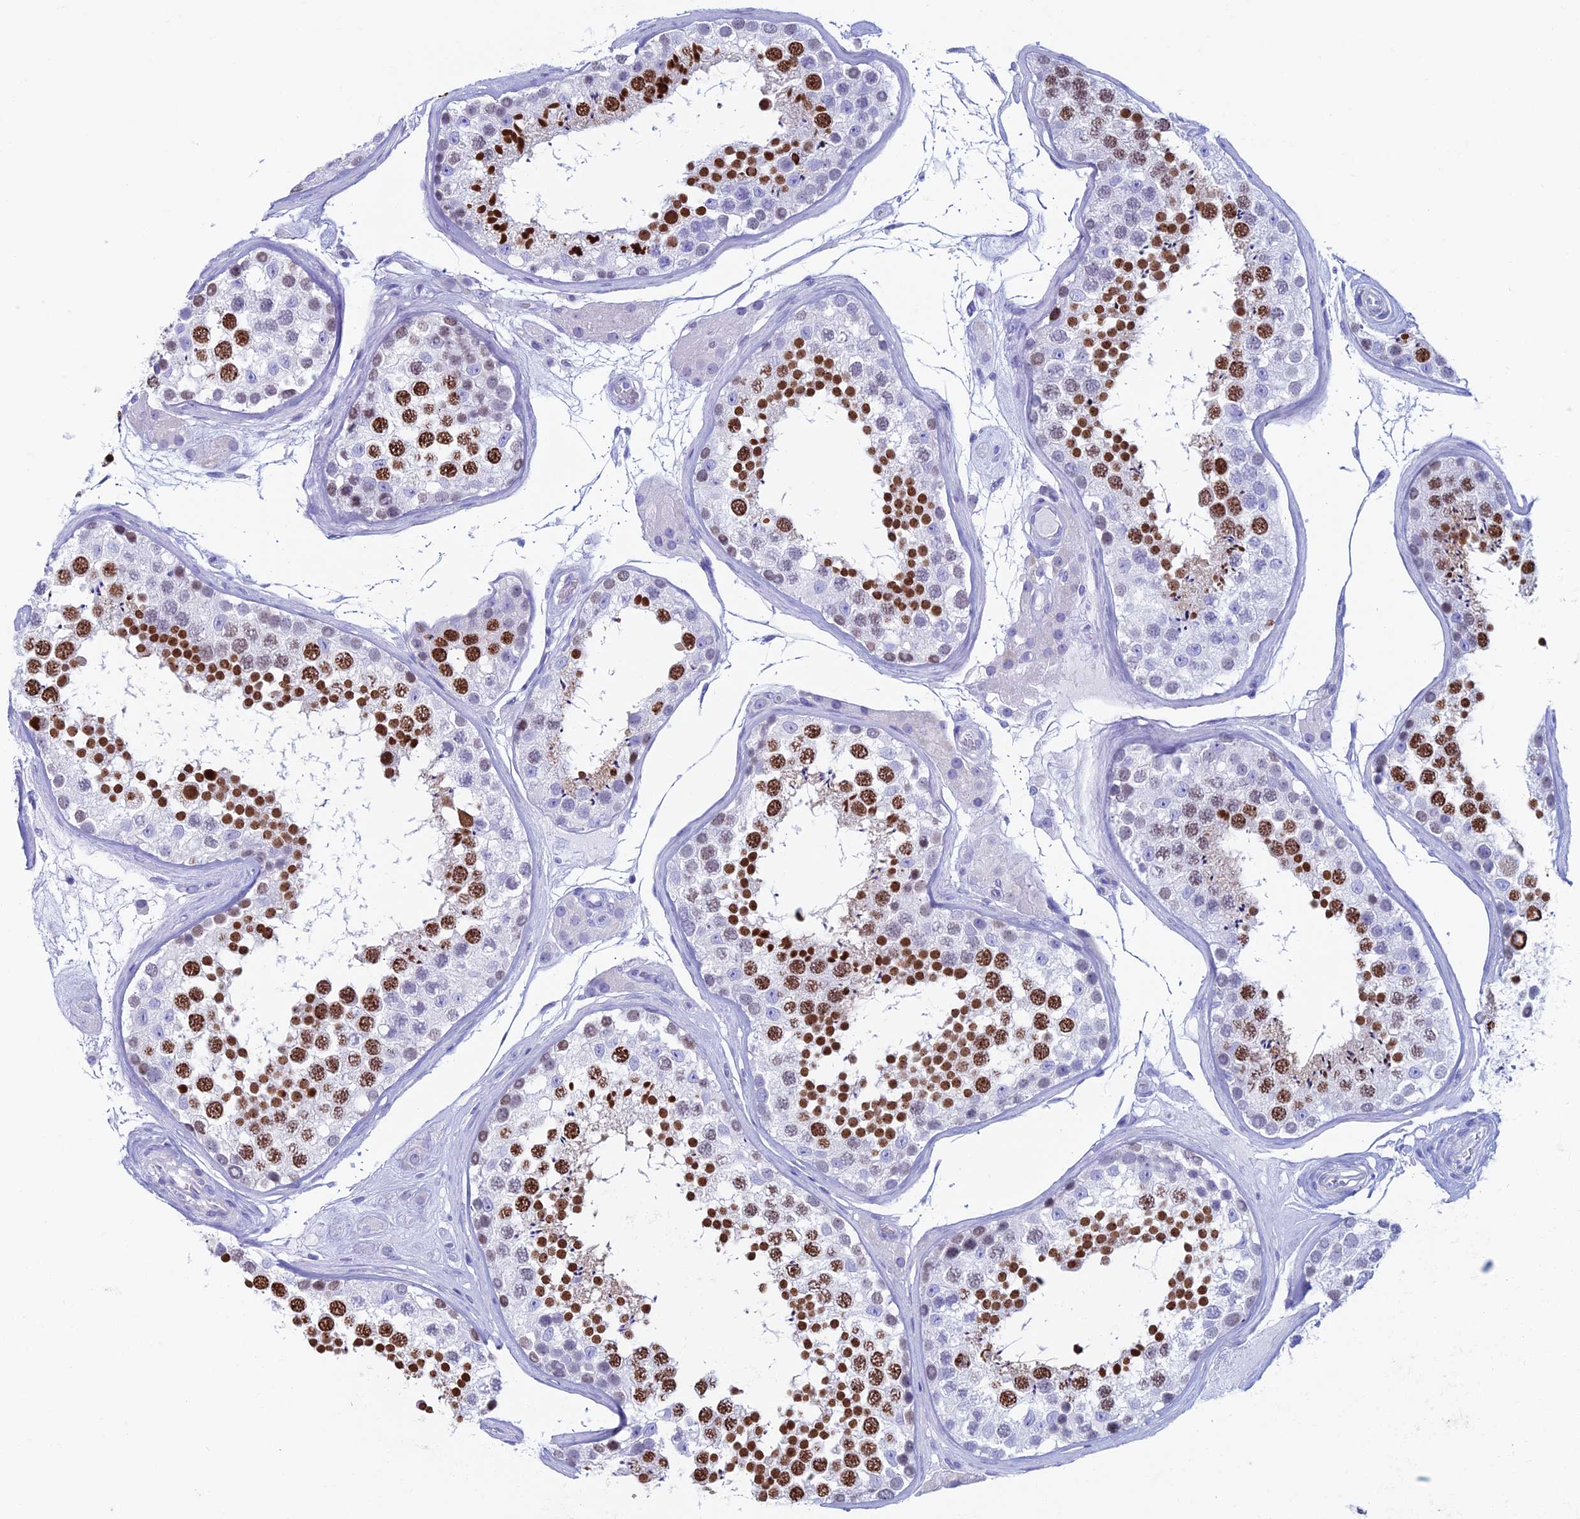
{"staining": {"intensity": "strong", "quantity": "25%-75%", "location": "nuclear"}, "tissue": "testis", "cell_type": "Cells in seminiferous ducts", "image_type": "normal", "snomed": [{"axis": "morphology", "description": "Normal tissue, NOS"}, {"axis": "topography", "description": "Testis"}], "caption": "Protein staining of benign testis reveals strong nuclear staining in about 25%-75% of cells in seminiferous ducts.", "gene": "KCNK17", "patient": {"sex": "male", "age": 46}}